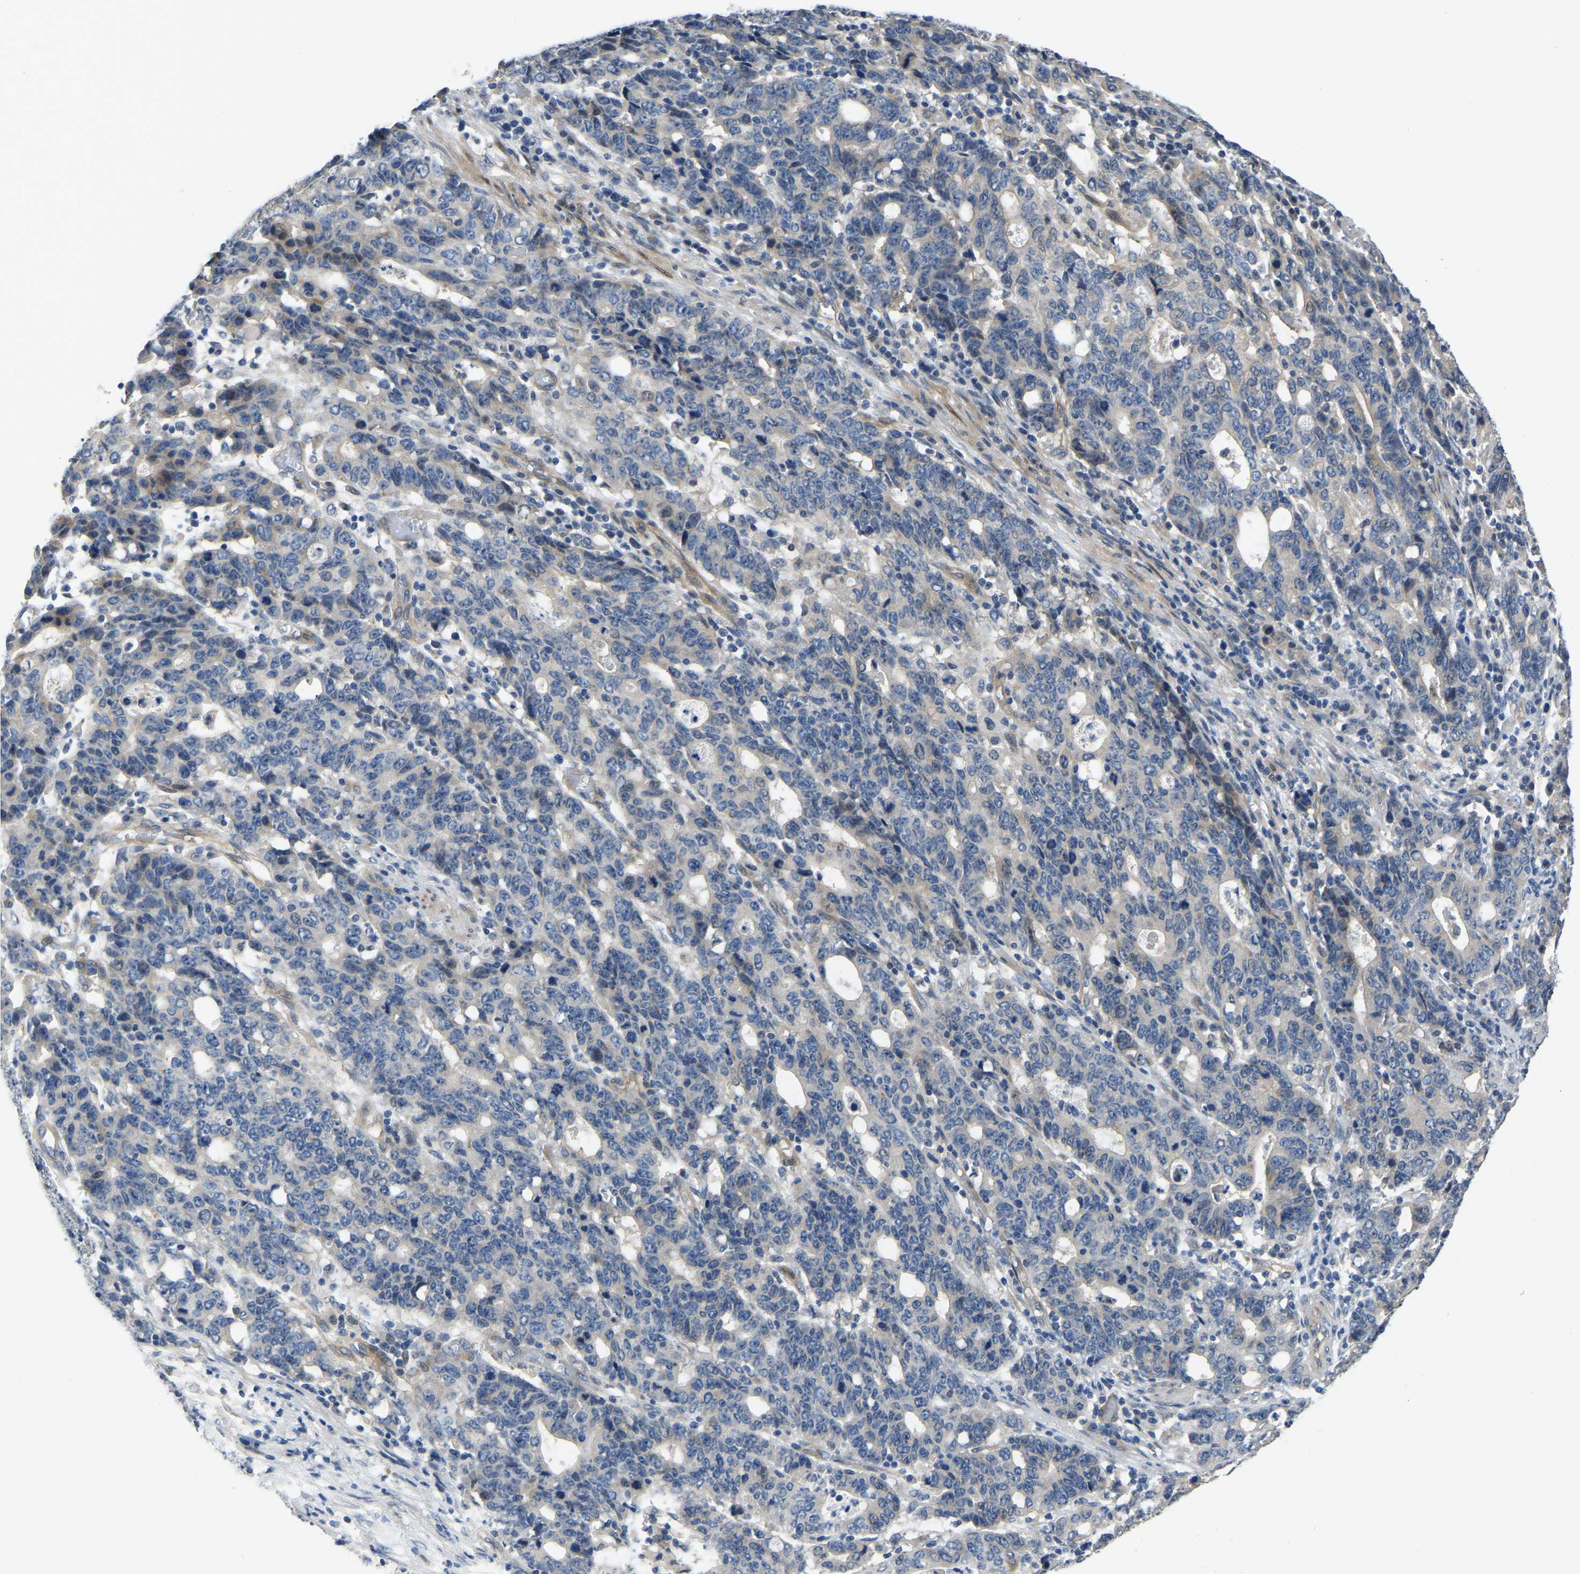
{"staining": {"intensity": "negative", "quantity": "none", "location": "none"}, "tissue": "stomach cancer", "cell_type": "Tumor cells", "image_type": "cancer", "snomed": [{"axis": "morphology", "description": "Adenocarcinoma, NOS"}, {"axis": "topography", "description": "Stomach, upper"}], "caption": "Immunohistochemistry (IHC) micrograph of neoplastic tissue: stomach adenocarcinoma stained with DAB (3,3'-diaminobenzidine) displays no significant protein positivity in tumor cells.", "gene": "HIGD2B", "patient": {"sex": "male", "age": 69}}